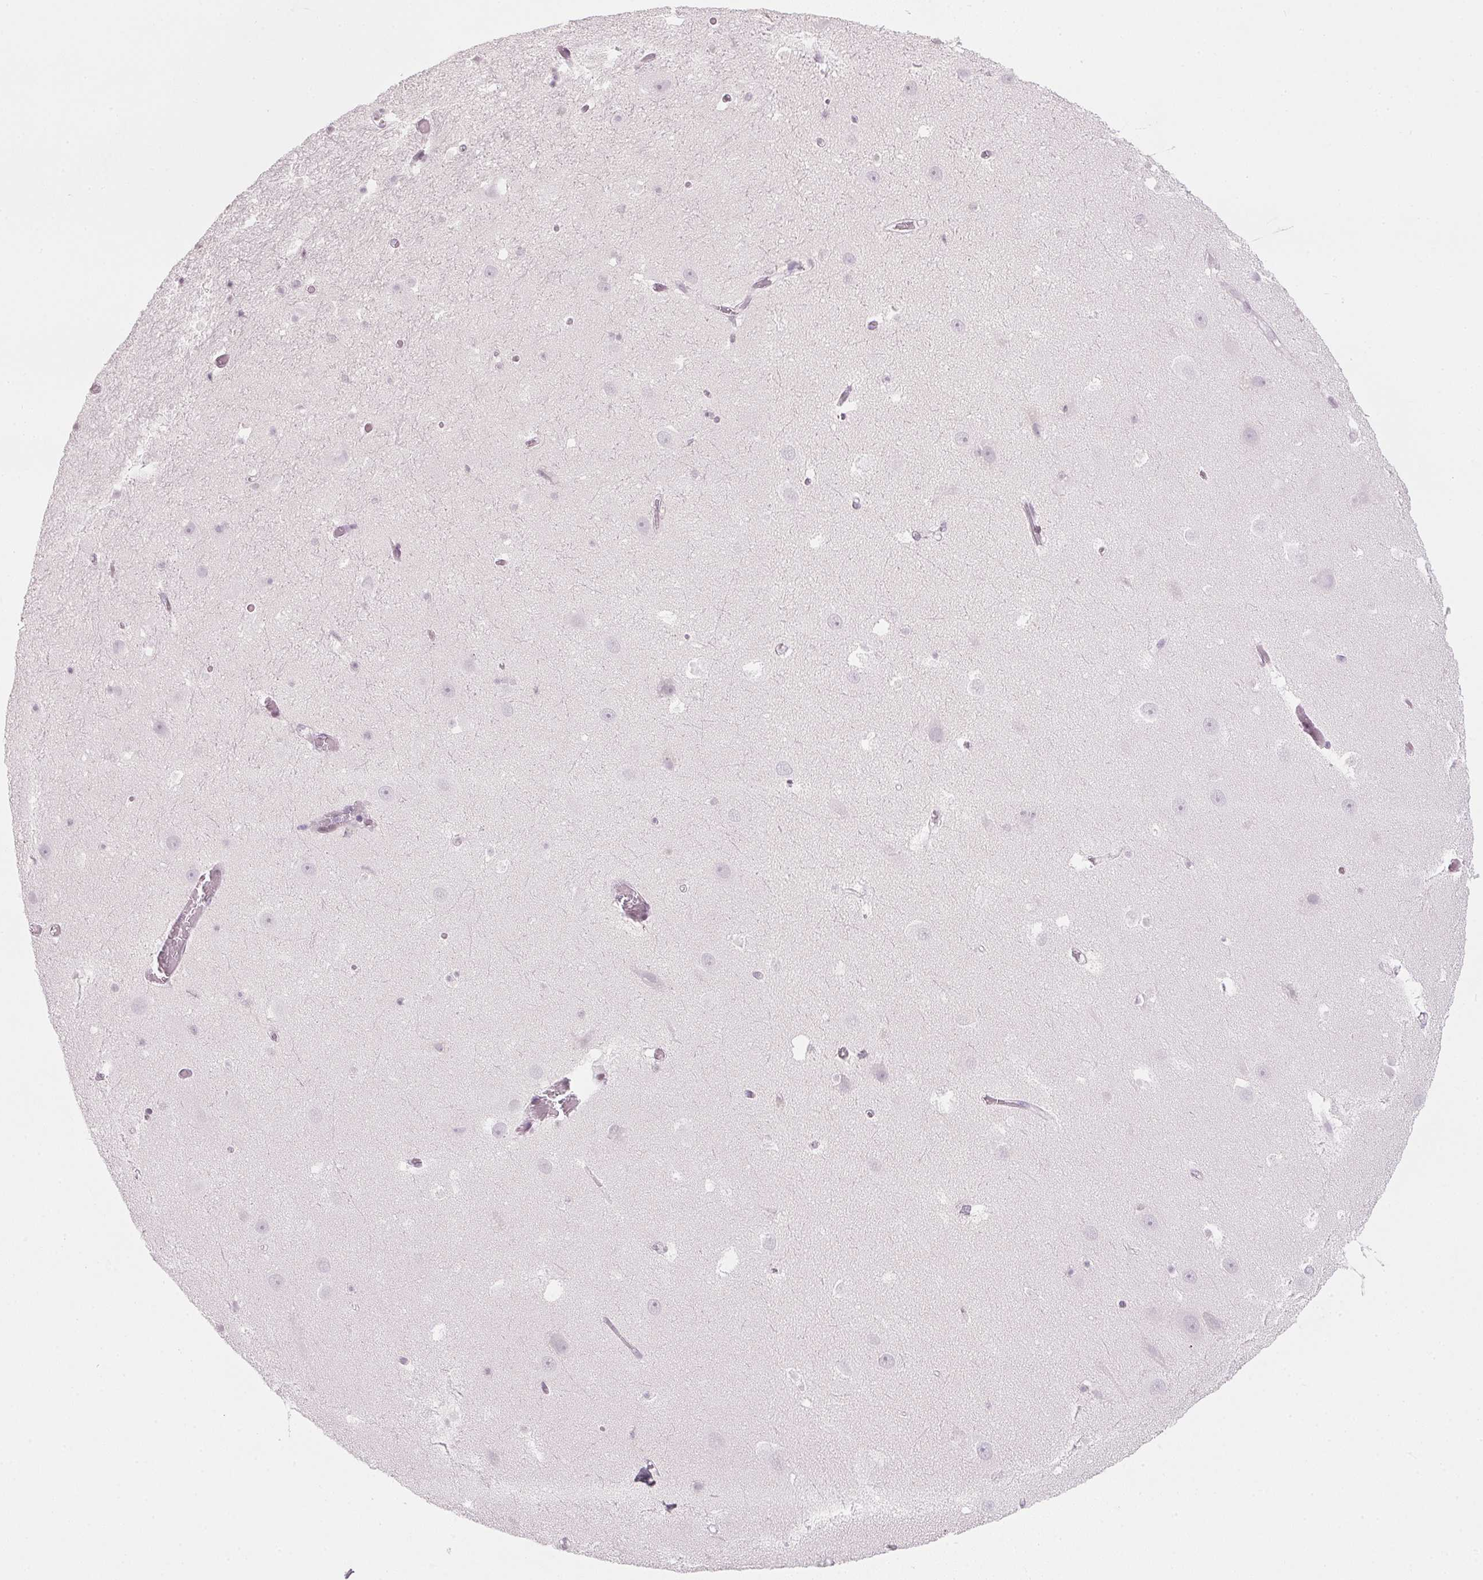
{"staining": {"intensity": "negative", "quantity": "none", "location": "none"}, "tissue": "hippocampus", "cell_type": "Glial cells", "image_type": "normal", "snomed": [{"axis": "morphology", "description": "Normal tissue, NOS"}, {"axis": "topography", "description": "Hippocampus"}], "caption": "Photomicrograph shows no significant protein positivity in glial cells of unremarkable hippocampus. (DAB (3,3'-diaminobenzidine) immunohistochemistry (IHC), high magnification).", "gene": "SFRP4", "patient": {"sex": "male", "age": 26}}